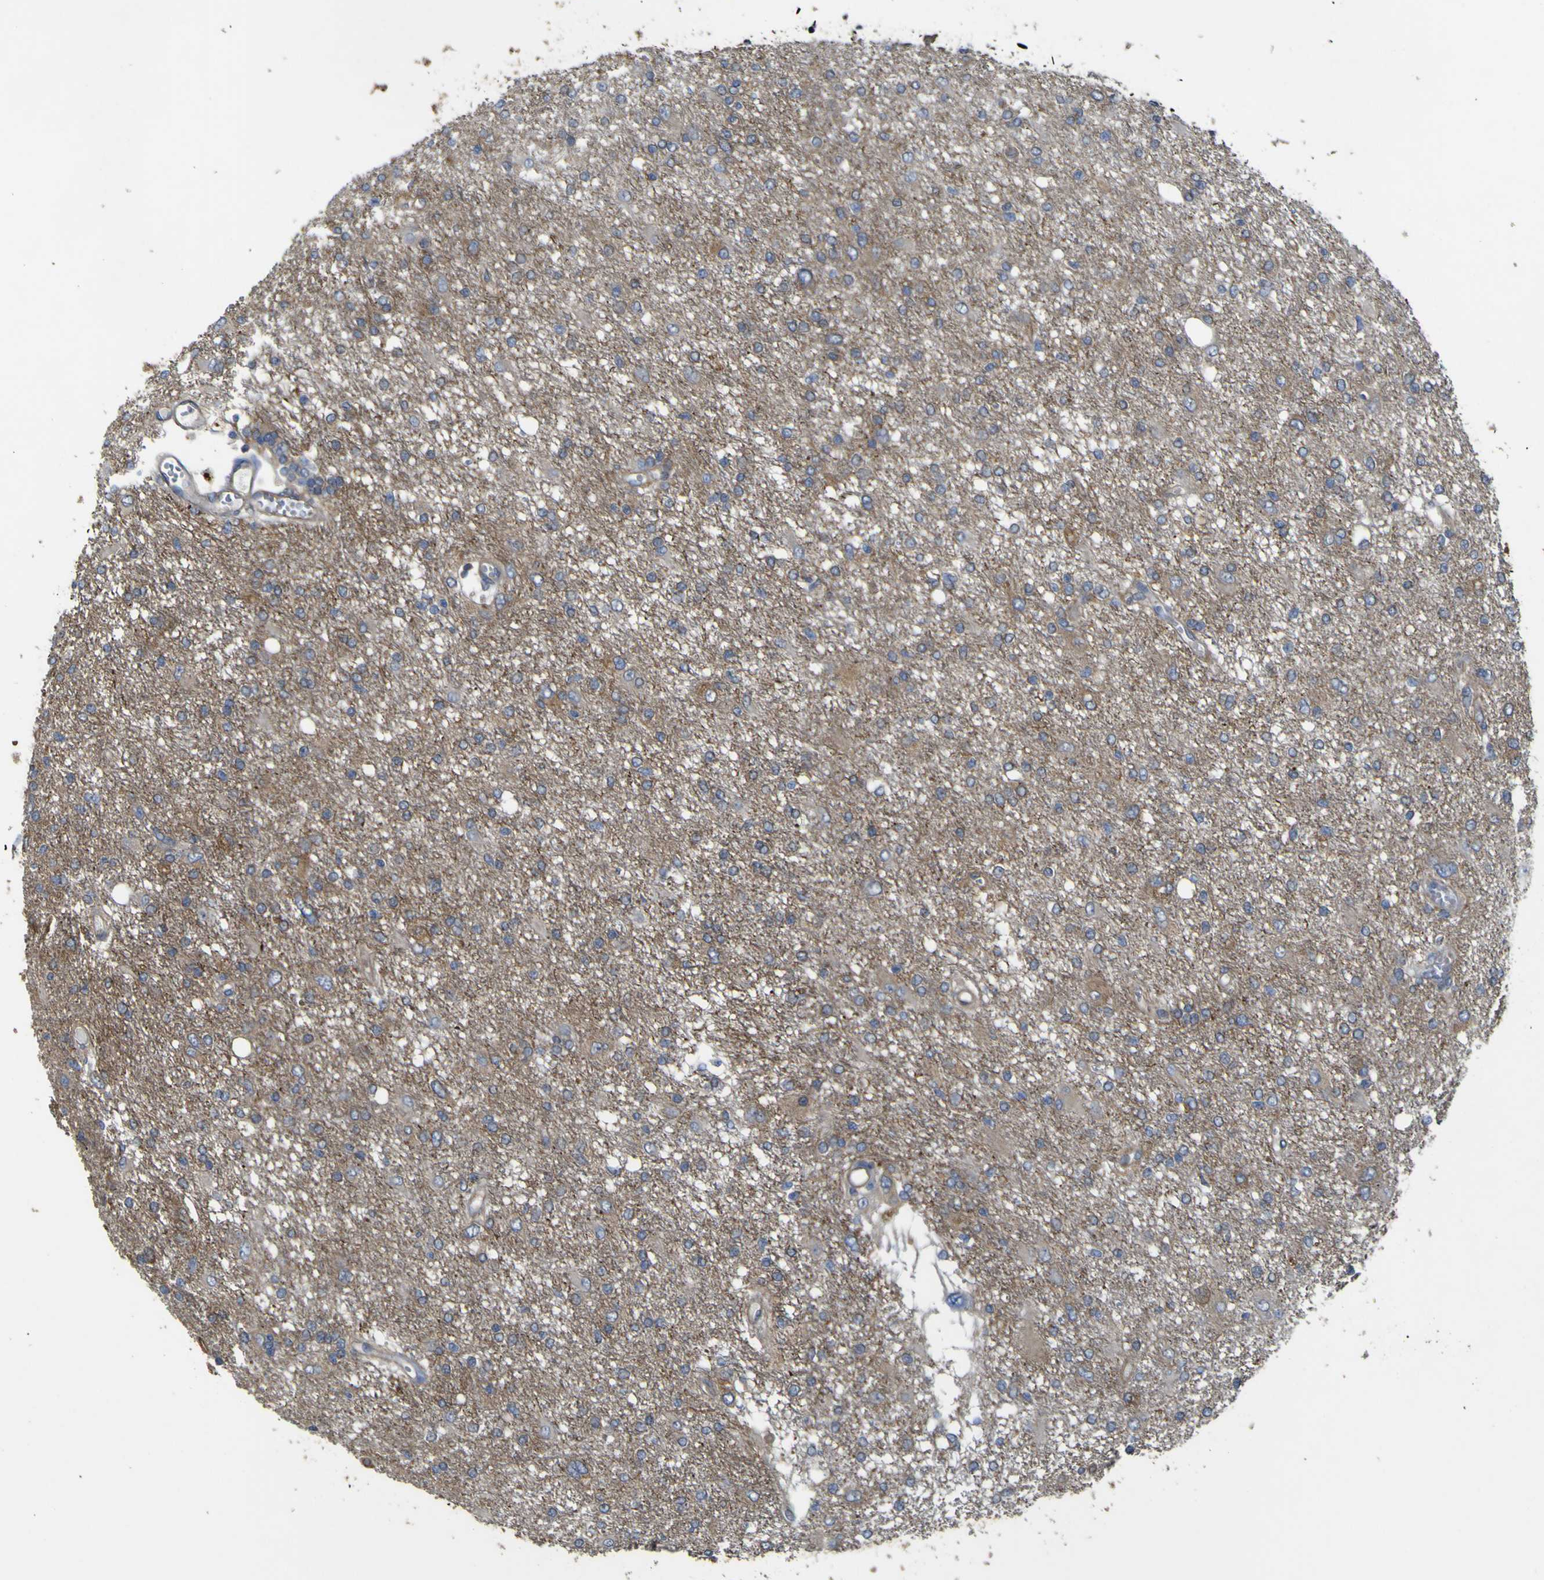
{"staining": {"intensity": "moderate", "quantity": "<25%", "location": "cytoplasmic/membranous"}, "tissue": "glioma", "cell_type": "Tumor cells", "image_type": "cancer", "snomed": [{"axis": "morphology", "description": "Glioma, malignant, Low grade"}, {"axis": "topography", "description": "Brain"}], "caption": "Immunohistochemical staining of glioma demonstrates low levels of moderate cytoplasmic/membranous protein staining in approximately <25% of tumor cells.", "gene": "TNFSF15", "patient": {"sex": "female", "age": 46}}